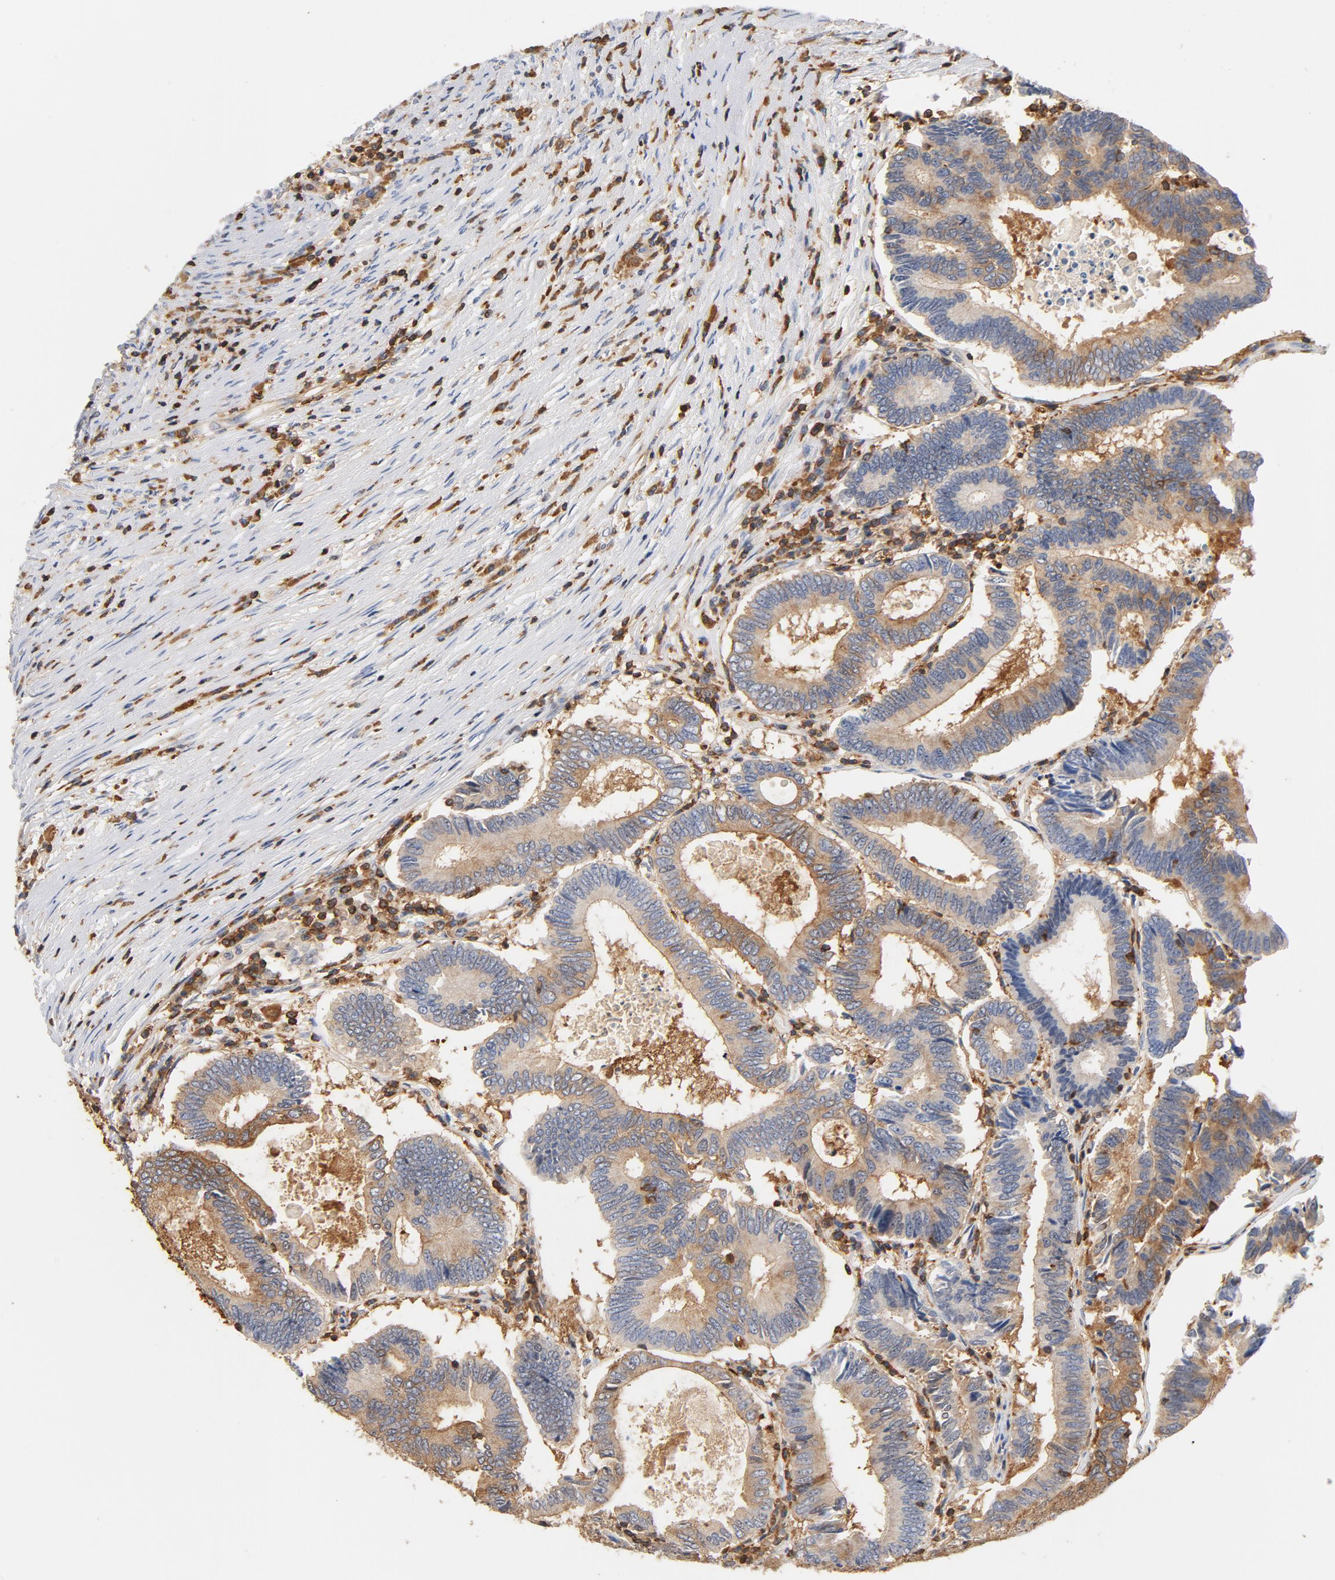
{"staining": {"intensity": "weak", "quantity": ">75%", "location": "cytoplasmic/membranous"}, "tissue": "colorectal cancer", "cell_type": "Tumor cells", "image_type": "cancer", "snomed": [{"axis": "morphology", "description": "Adenocarcinoma, NOS"}, {"axis": "topography", "description": "Colon"}], "caption": "Immunohistochemical staining of adenocarcinoma (colorectal) demonstrates low levels of weak cytoplasmic/membranous protein positivity in approximately >75% of tumor cells.", "gene": "EZR", "patient": {"sex": "female", "age": 78}}